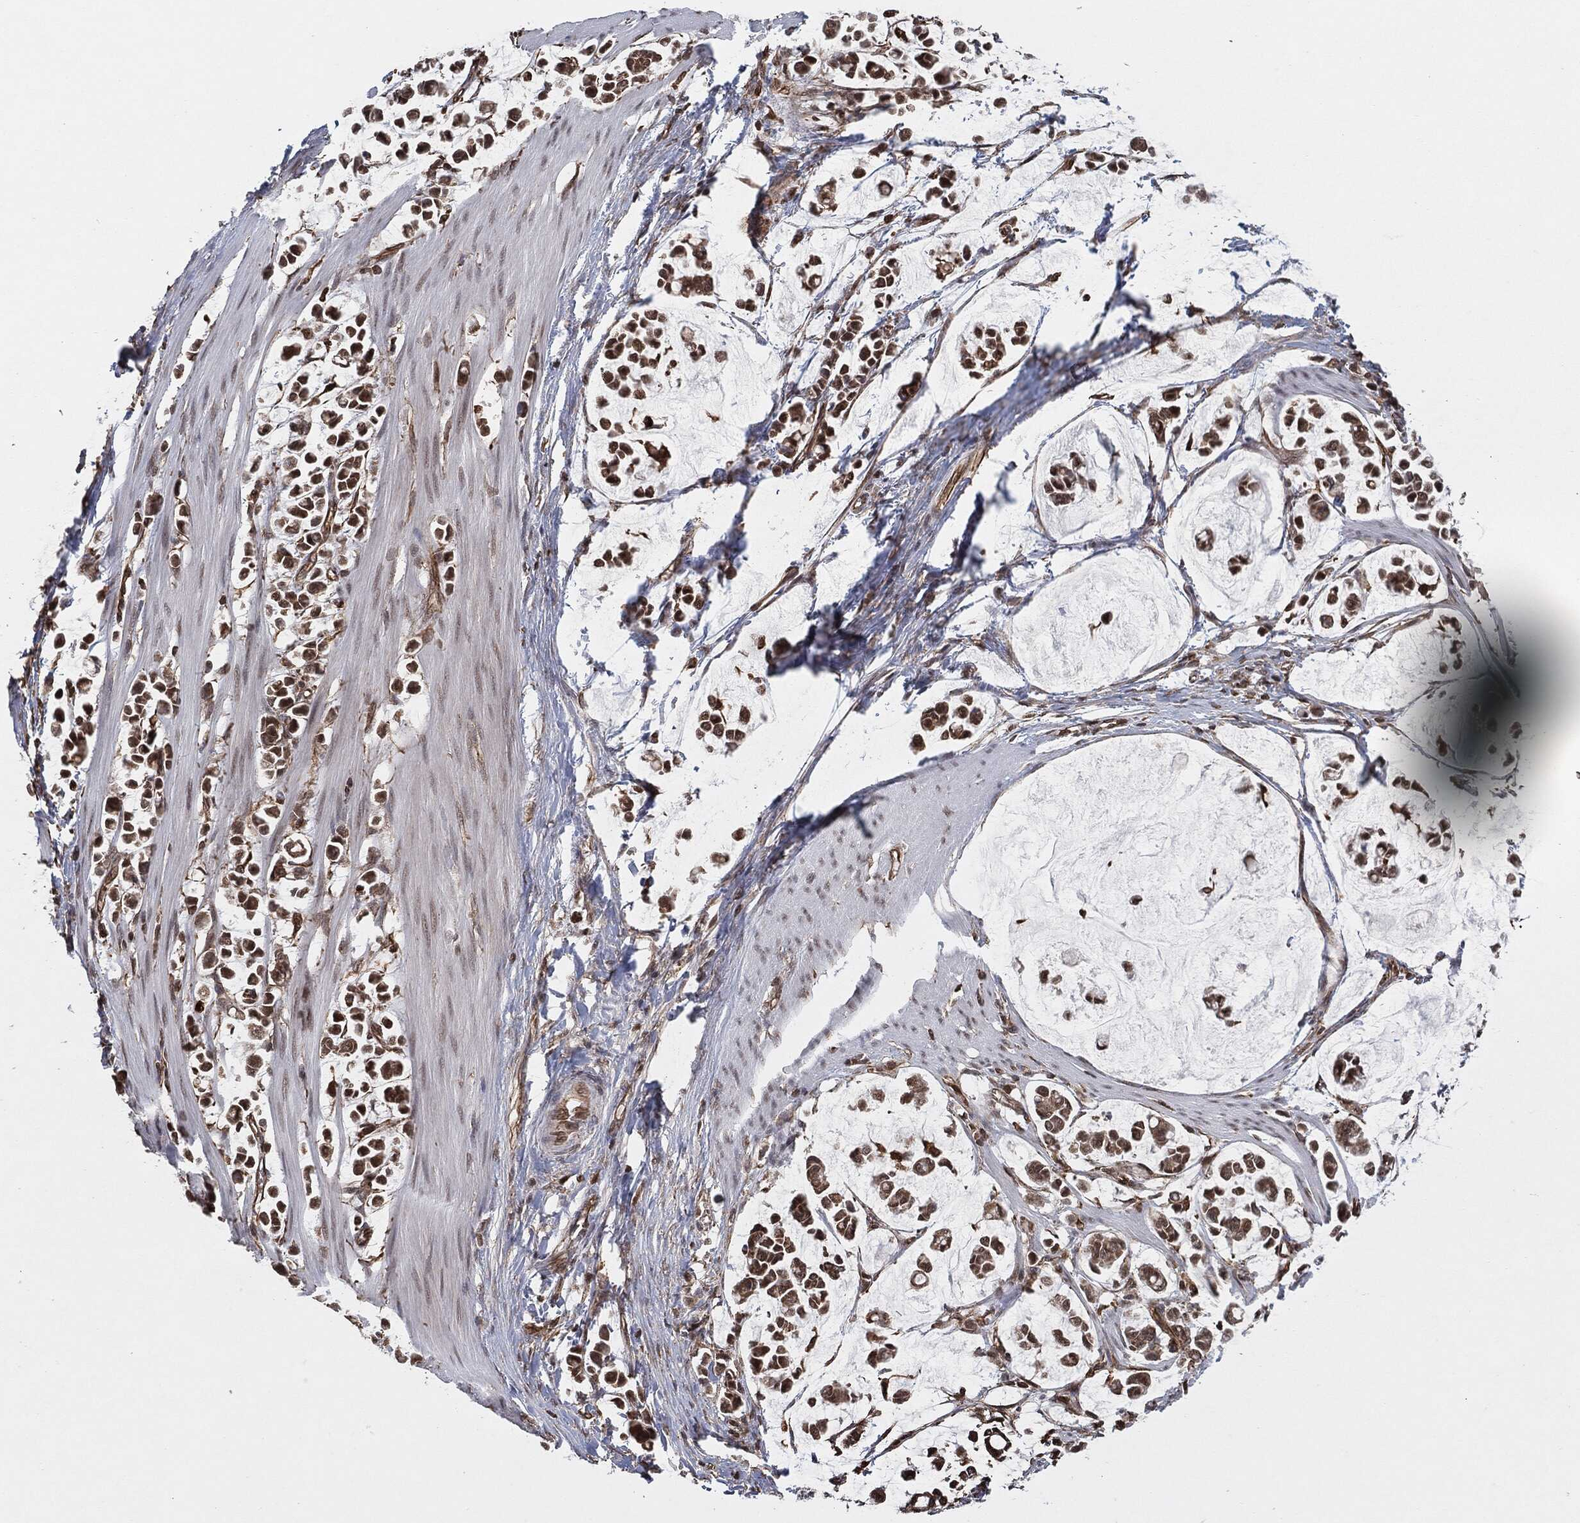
{"staining": {"intensity": "strong", "quantity": ">75%", "location": "cytoplasmic/membranous,nuclear"}, "tissue": "stomach cancer", "cell_type": "Tumor cells", "image_type": "cancer", "snomed": [{"axis": "morphology", "description": "Adenocarcinoma, NOS"}, {"axis": "topography", "description": "Stomach"}], "caption": "A brown stain shows strong cytoplasmic/membranous and nuclear positivity of a protein in stomach adenocarcinoma tumor cells. (Brightfield microscopy of DAB IHC at high magnification).", "gene": "TP53RK", "patient": {"sex": "male", "age": 82}}